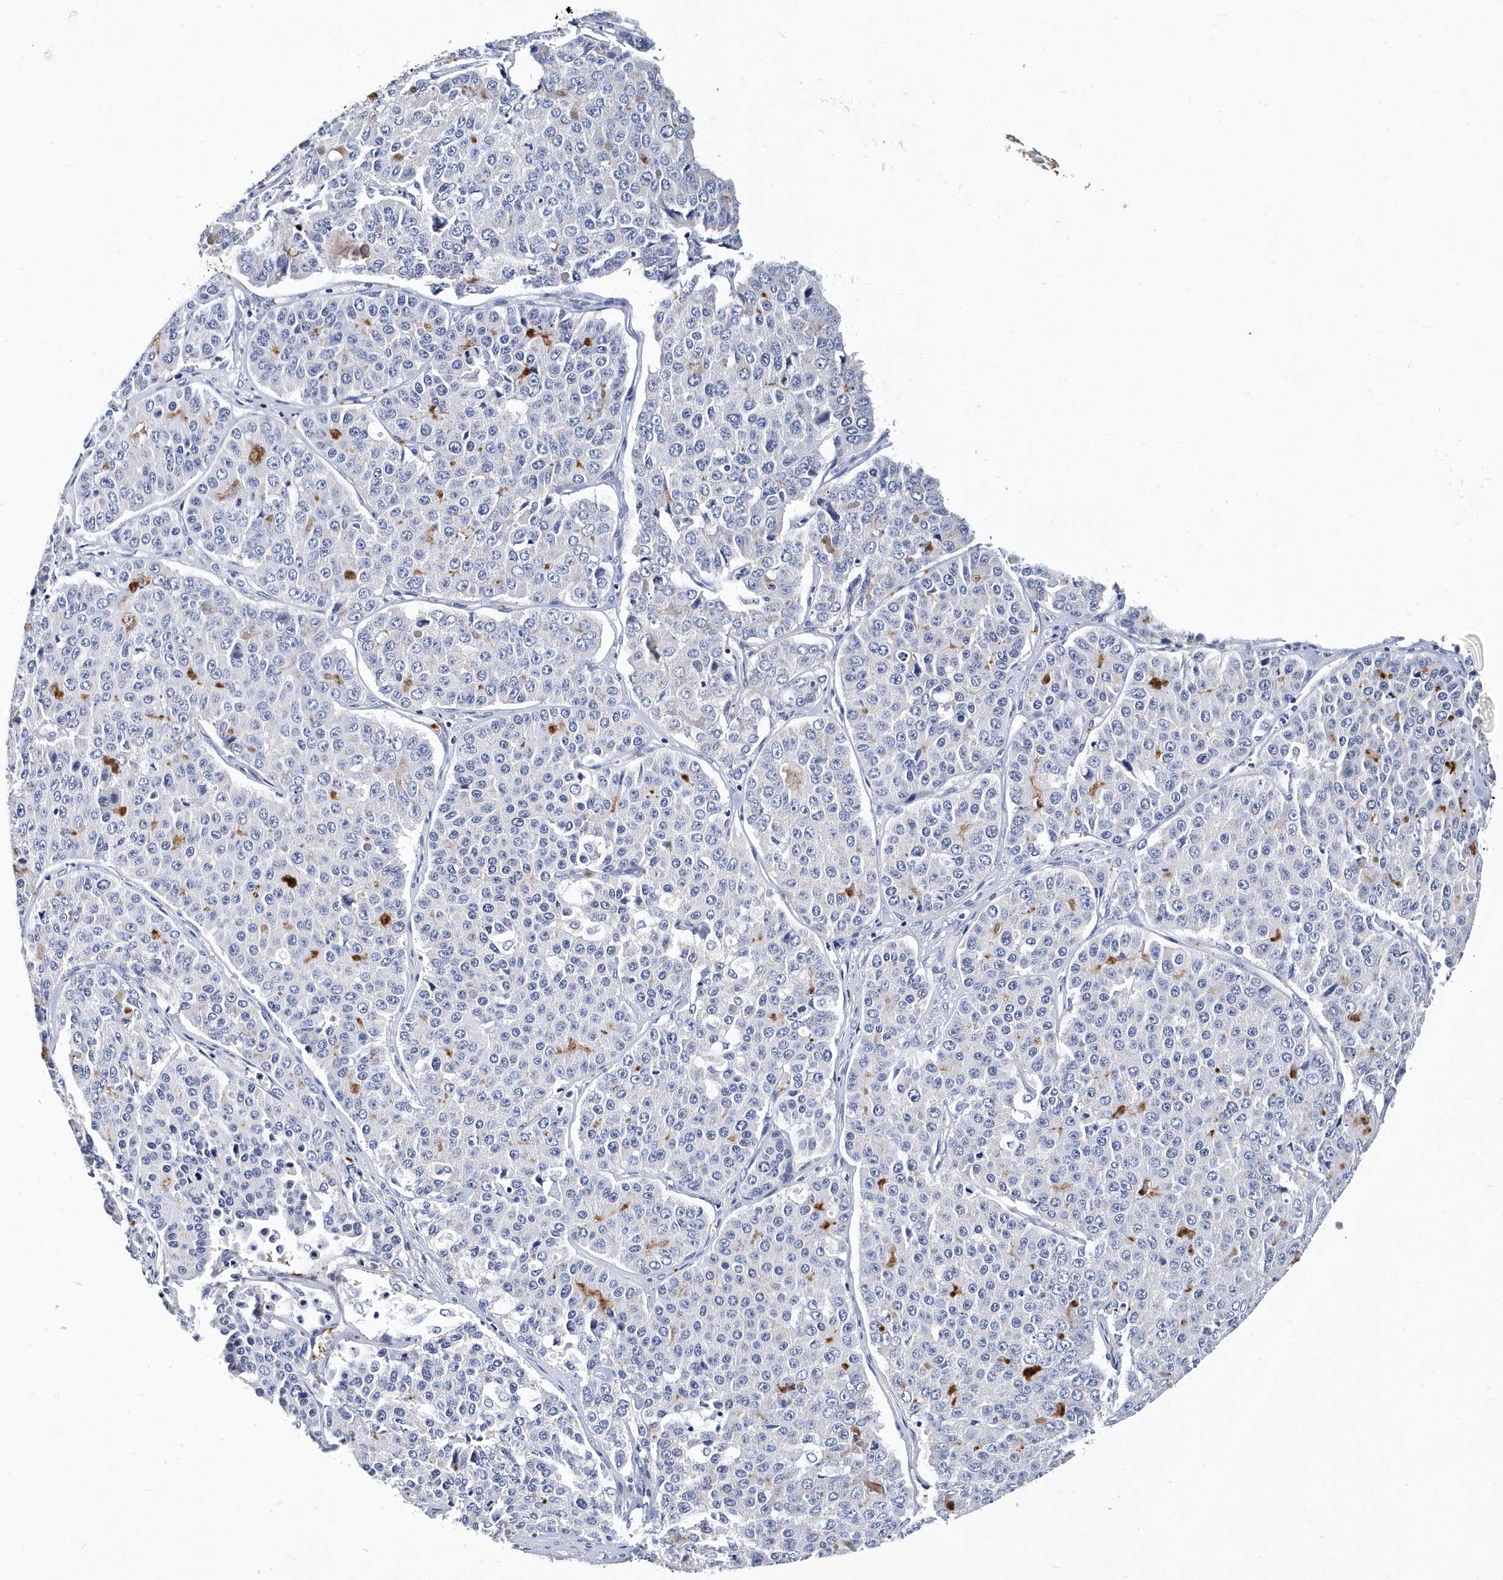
{"staining": {"intensity": "negative", "quantity": "none", "location": "none"}, "tissue": "pancreatic cancer", "cell_type": "Tumor cells", "image_type": "cancer", "snomed": [{"axis": "morphology", "description": "Adenocarcinoma, NOS"}, {"axis": "topography", "description": "Pancreas"}], "caption": "IHC of pancreatic cancer (adenocarcinoma) displays no expression in tumor cells.", "gene": "ITGA2B", "patient": {"sex": "male", "age": 50}}